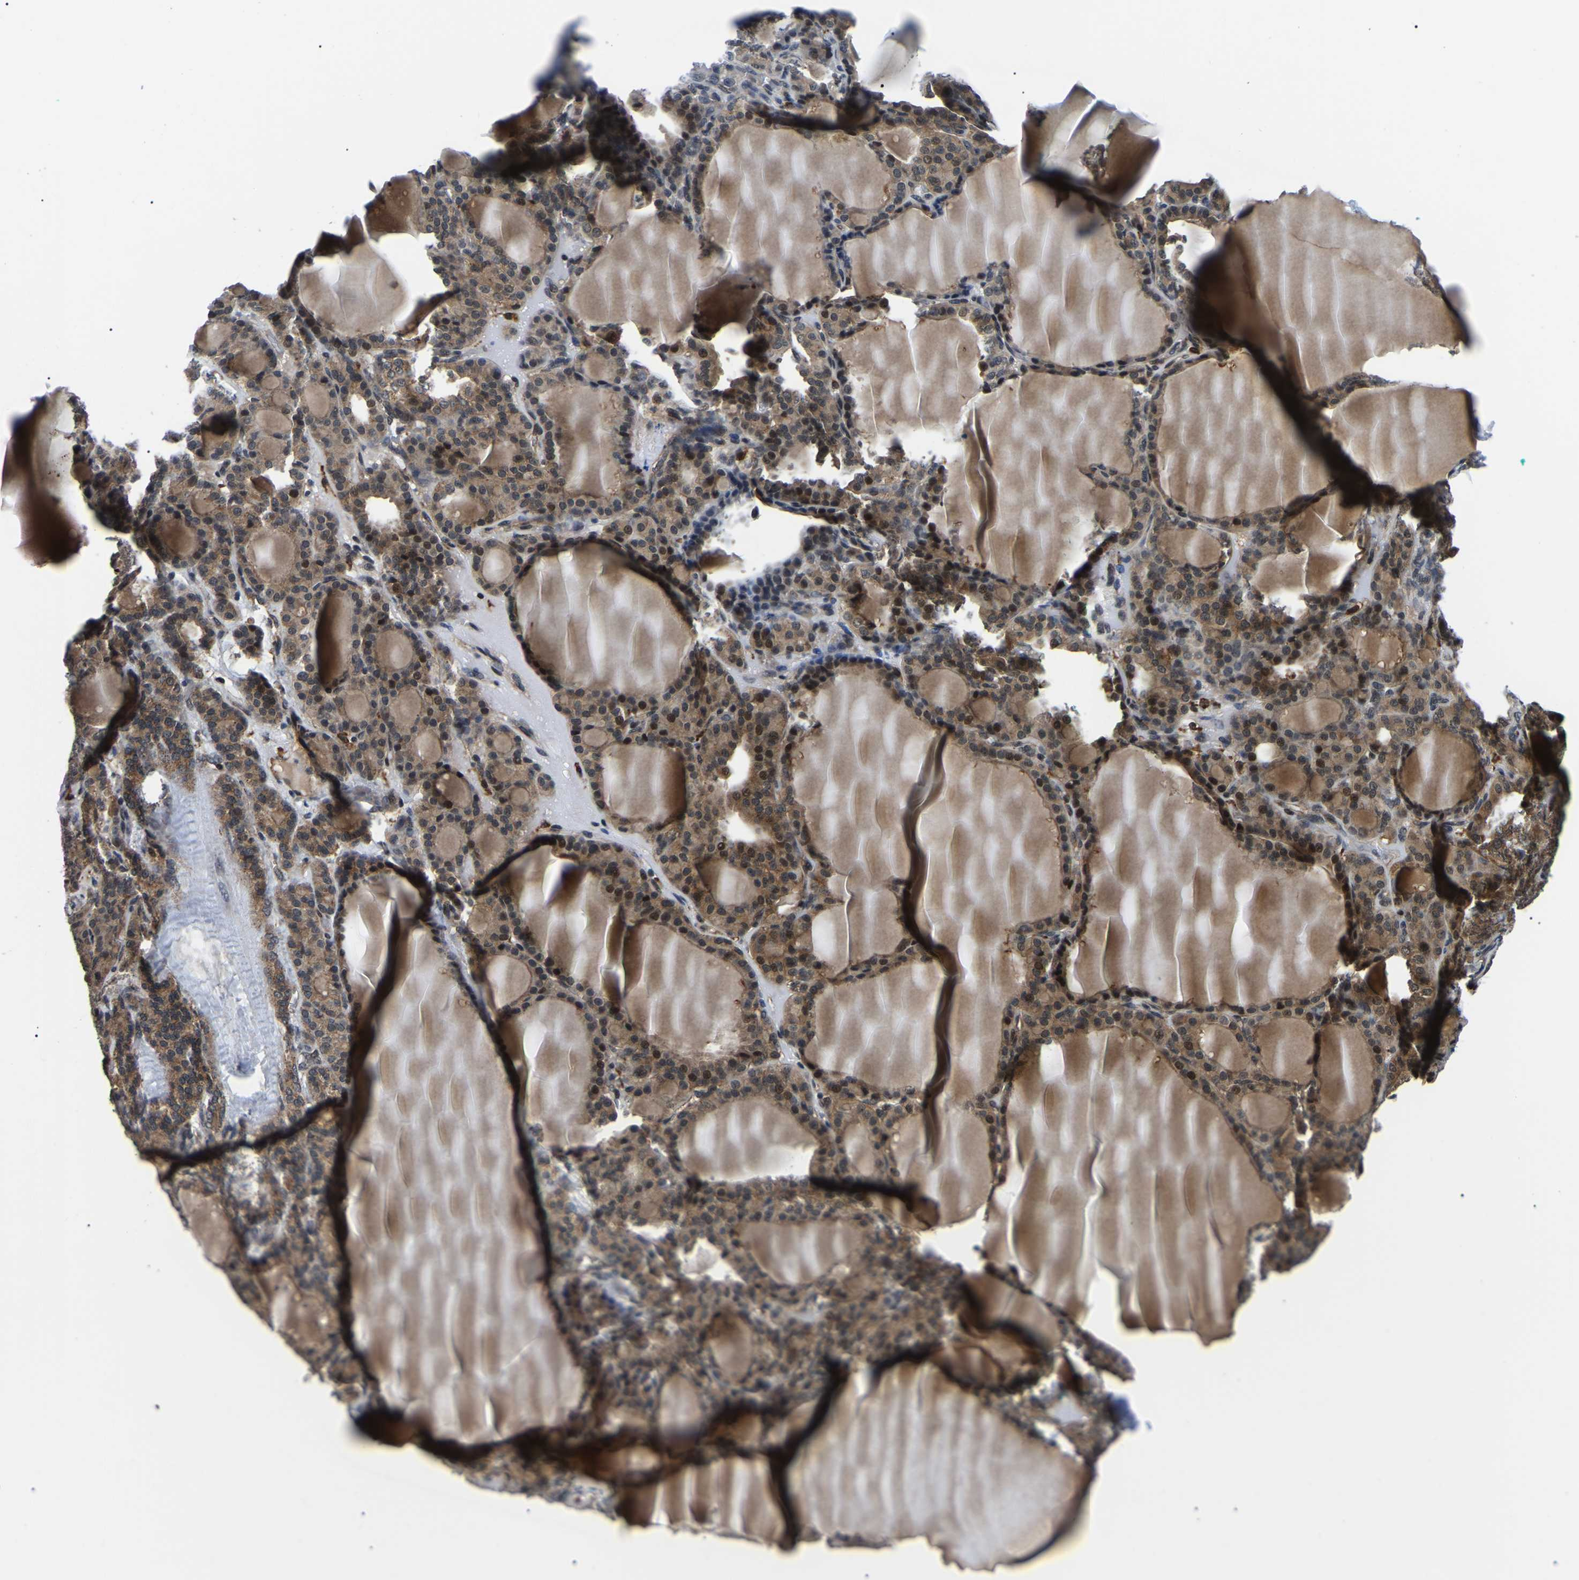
{"staining": {"intensity": "moderate", "quantity": ">75%", "location": "cytoplasmic/membranous,nuclear"}, "tissue": "thyroid gland", "cell_type": "Glandular cells", "image_type": "normal", "snomed": [{"axis": "morphology", "description": "Normal tissue, NOS"}, {"axis": "topography", "description": "Thyroid gland"}], "caption": "The image shows a brown stain indicating the presence of a protein in the cytoplasmic/membranous,nuclear of glandular cells in thyroid gland. Nuclei are stained in blue.", "gene": "RRP1B", "patient": {"sex": "female", "age": 28}}